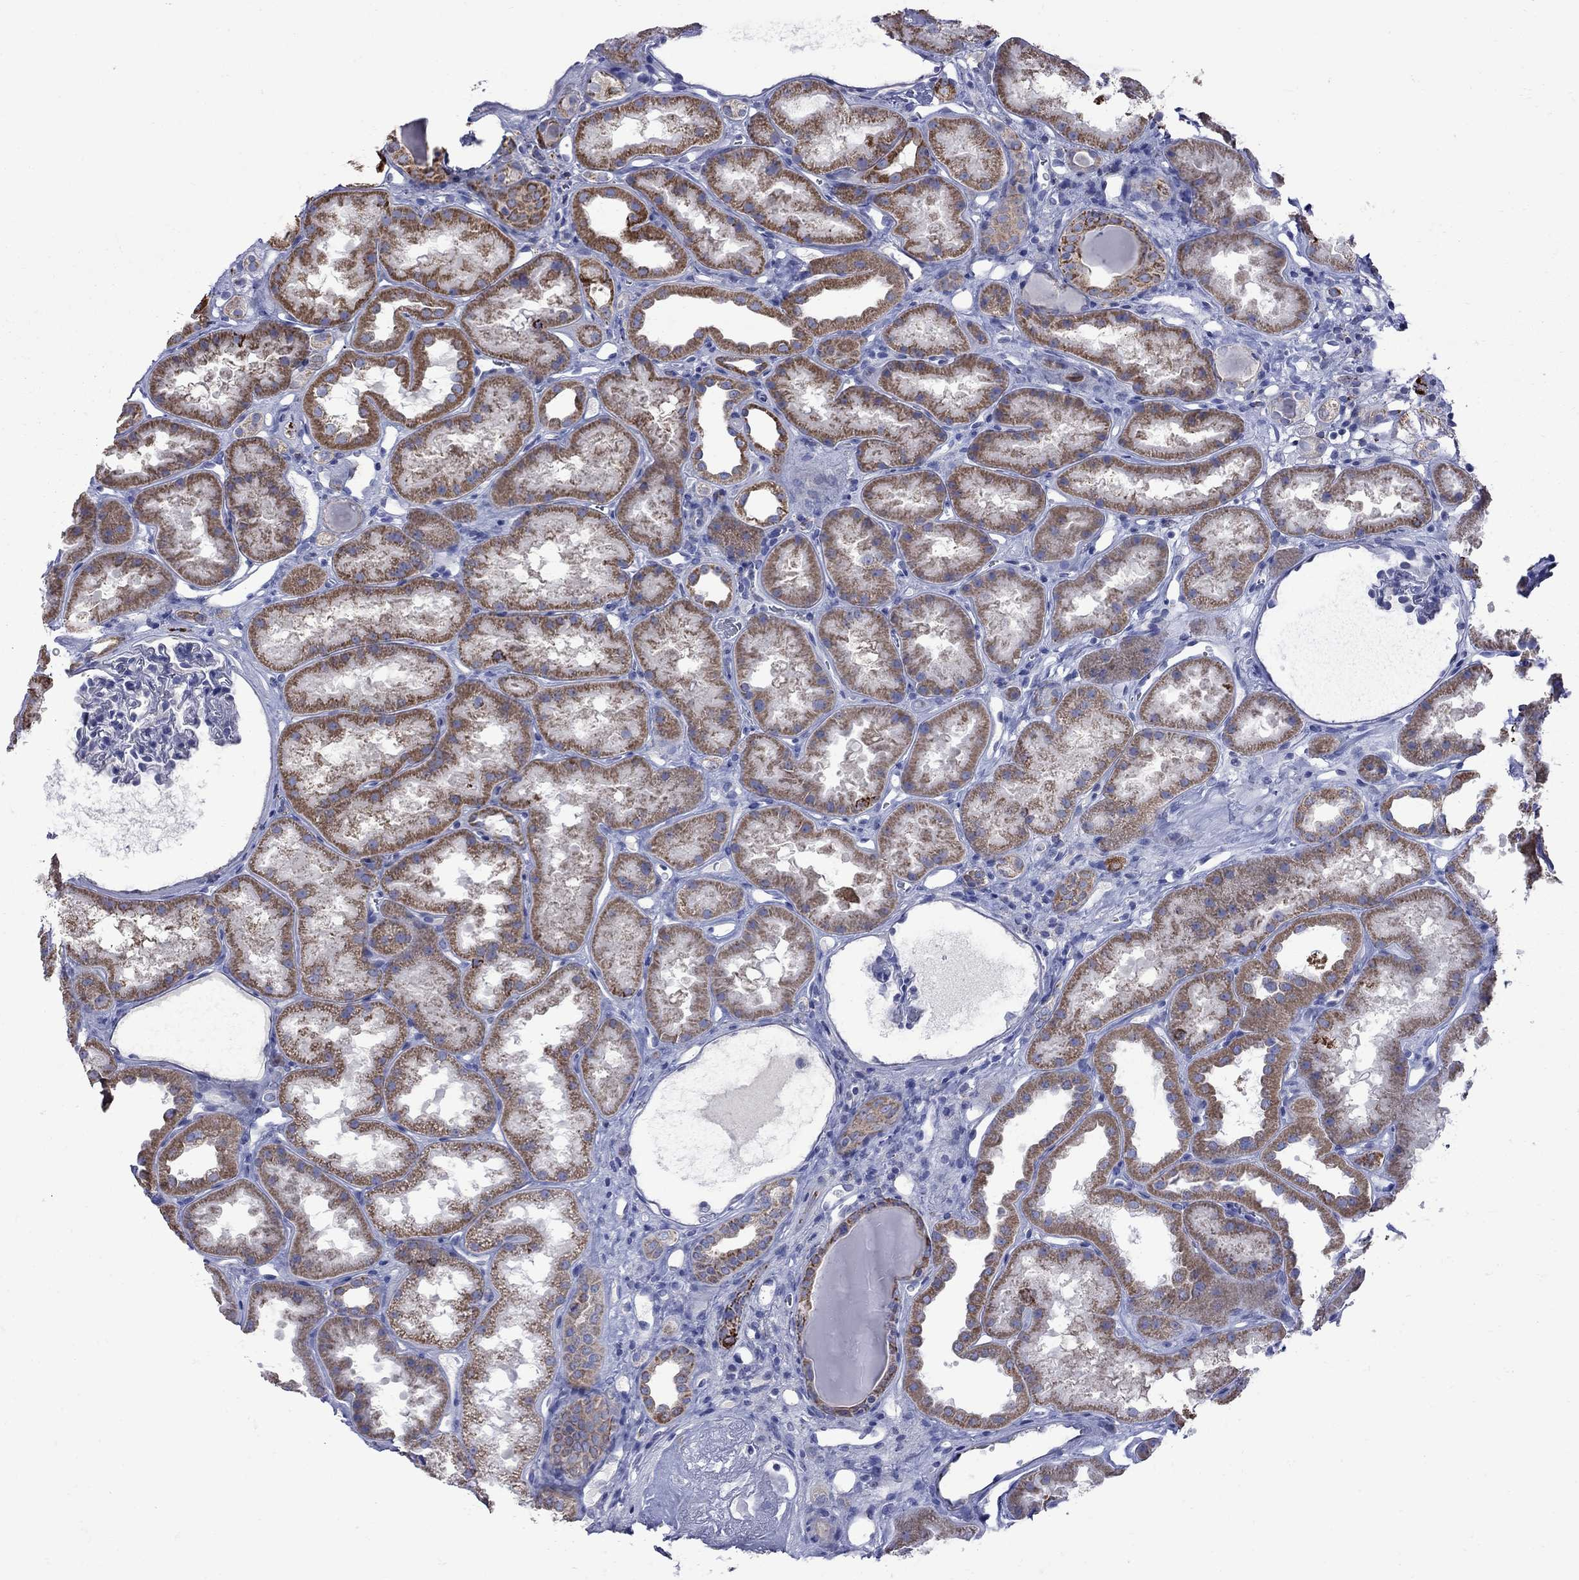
{"staining": {"intensity": "negative", "quantity": "none", "location": "none"}, "tissue": "kidney", "cell_type": "Cells in glomeruli", "image_type": "normal", "snomed": [{"axis": "morphology", "description": "Normal tissue, NOS"}, {"axis": "topography", "description": "Kidney"}], "caption": "Protein analysis of benign kidney demonstrates no significant expression in cells in glomeruli. Brightfield microscopy of immunohistochemistry (IHC) stained with DAB (3,3'-diaminobenzidine) (brown) and hematoxylin (blue), captured at high magnification.", "gene": "SESTD1", "patient": {"sex": "male", "age": 61}}